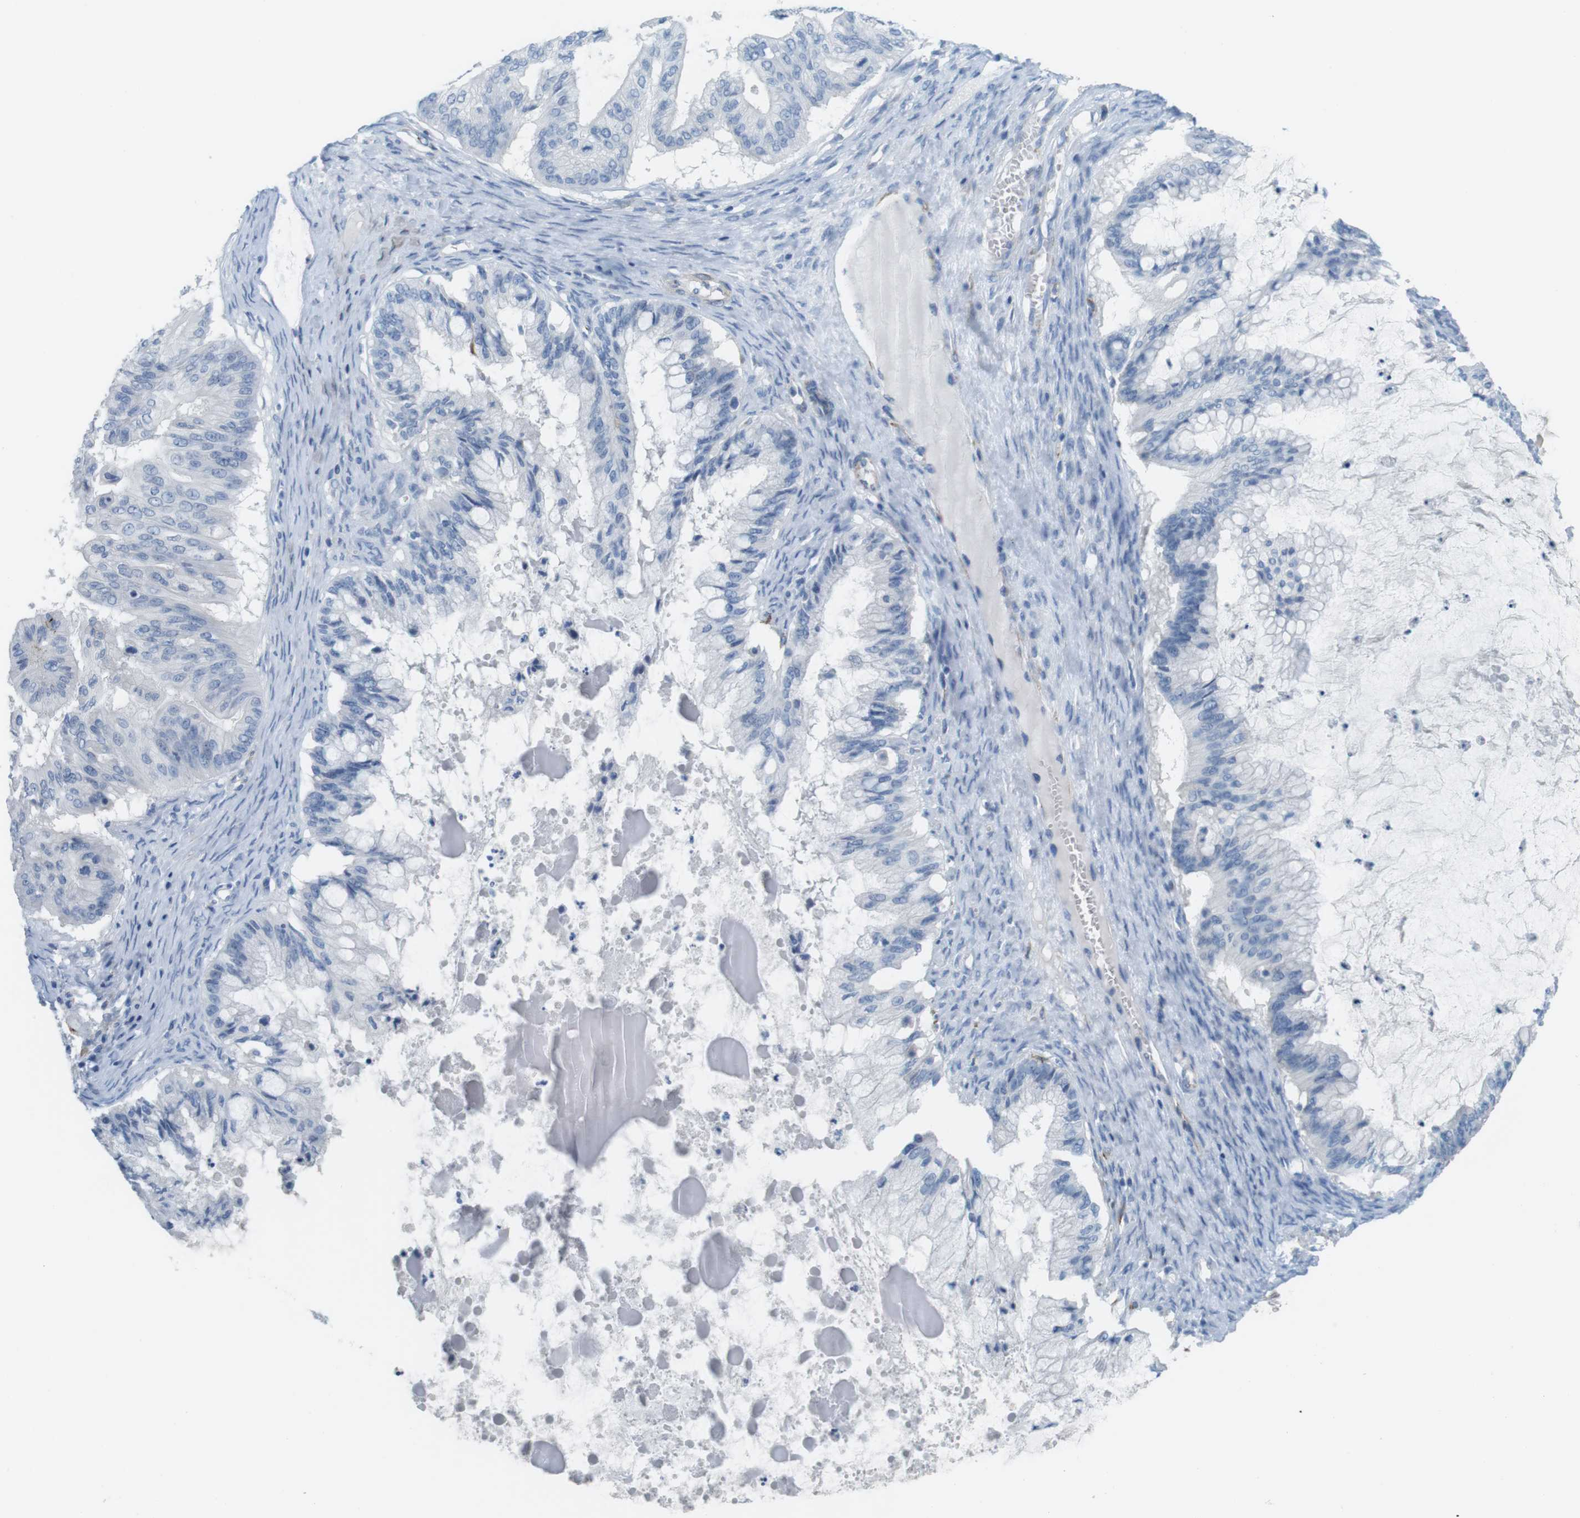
{"staining": {"intensity": "negative", "quantity": "none", "location": "none"}, "tissue": "ovarian cancer", "cell_type": "Tumor cells", "image_type": "cancer", "snomed": [{"axis": "morphology", "description": "Cystadenocarcinoma, mucinous, NOS"}, {"axis": "topography", "description": "Ovary"}], "caption": "Protein analysis of ovarian cancer reveals no significant positivity in tumor cells.", "gene": "MYH9", "patient": {"sex": "female", "age": 57}}